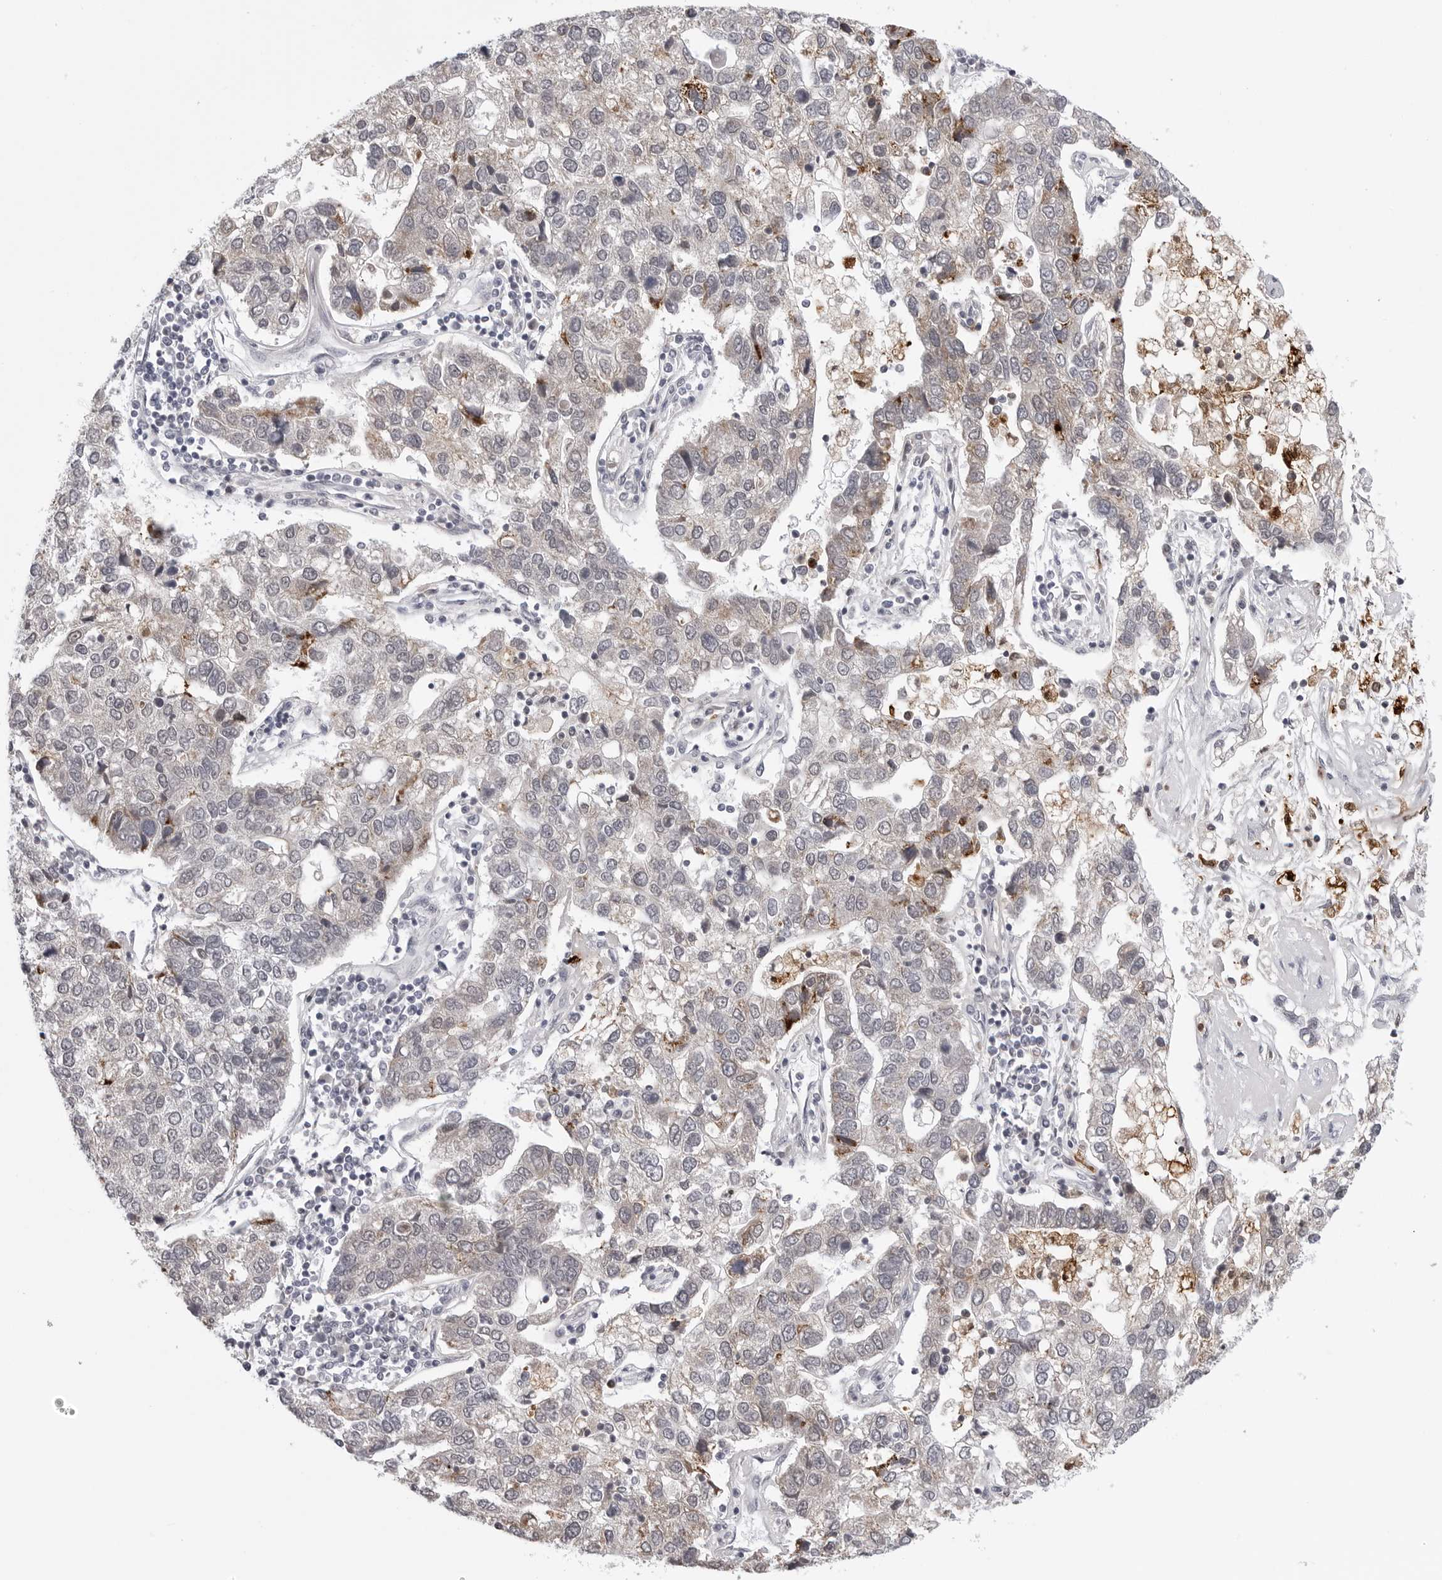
{"staining": {"intensity": "strong", "quantity": "25%-75%", "location": "cytoplasmic/membranous"}, "tissue": "pancreatic cancer", "cell_type": "Tumor cells", "image_type": "cancer", "snomed": [{"axis": "morphology", "description": "Adenocarcinoma, NOS"}, {"axis": "topography", "description": "Pancreas"}], "caption": "IHC (DAB (3,3'-diaminobenzidine)) staining of human pancreatic cancer reveals strong cytoplasmic/membranous protein positivity in approximately 25%-75% of tumor cells. Nuclei are stained in blue.", "gene": "CDK20", "patient": {"sex": "female", "age": 61}}